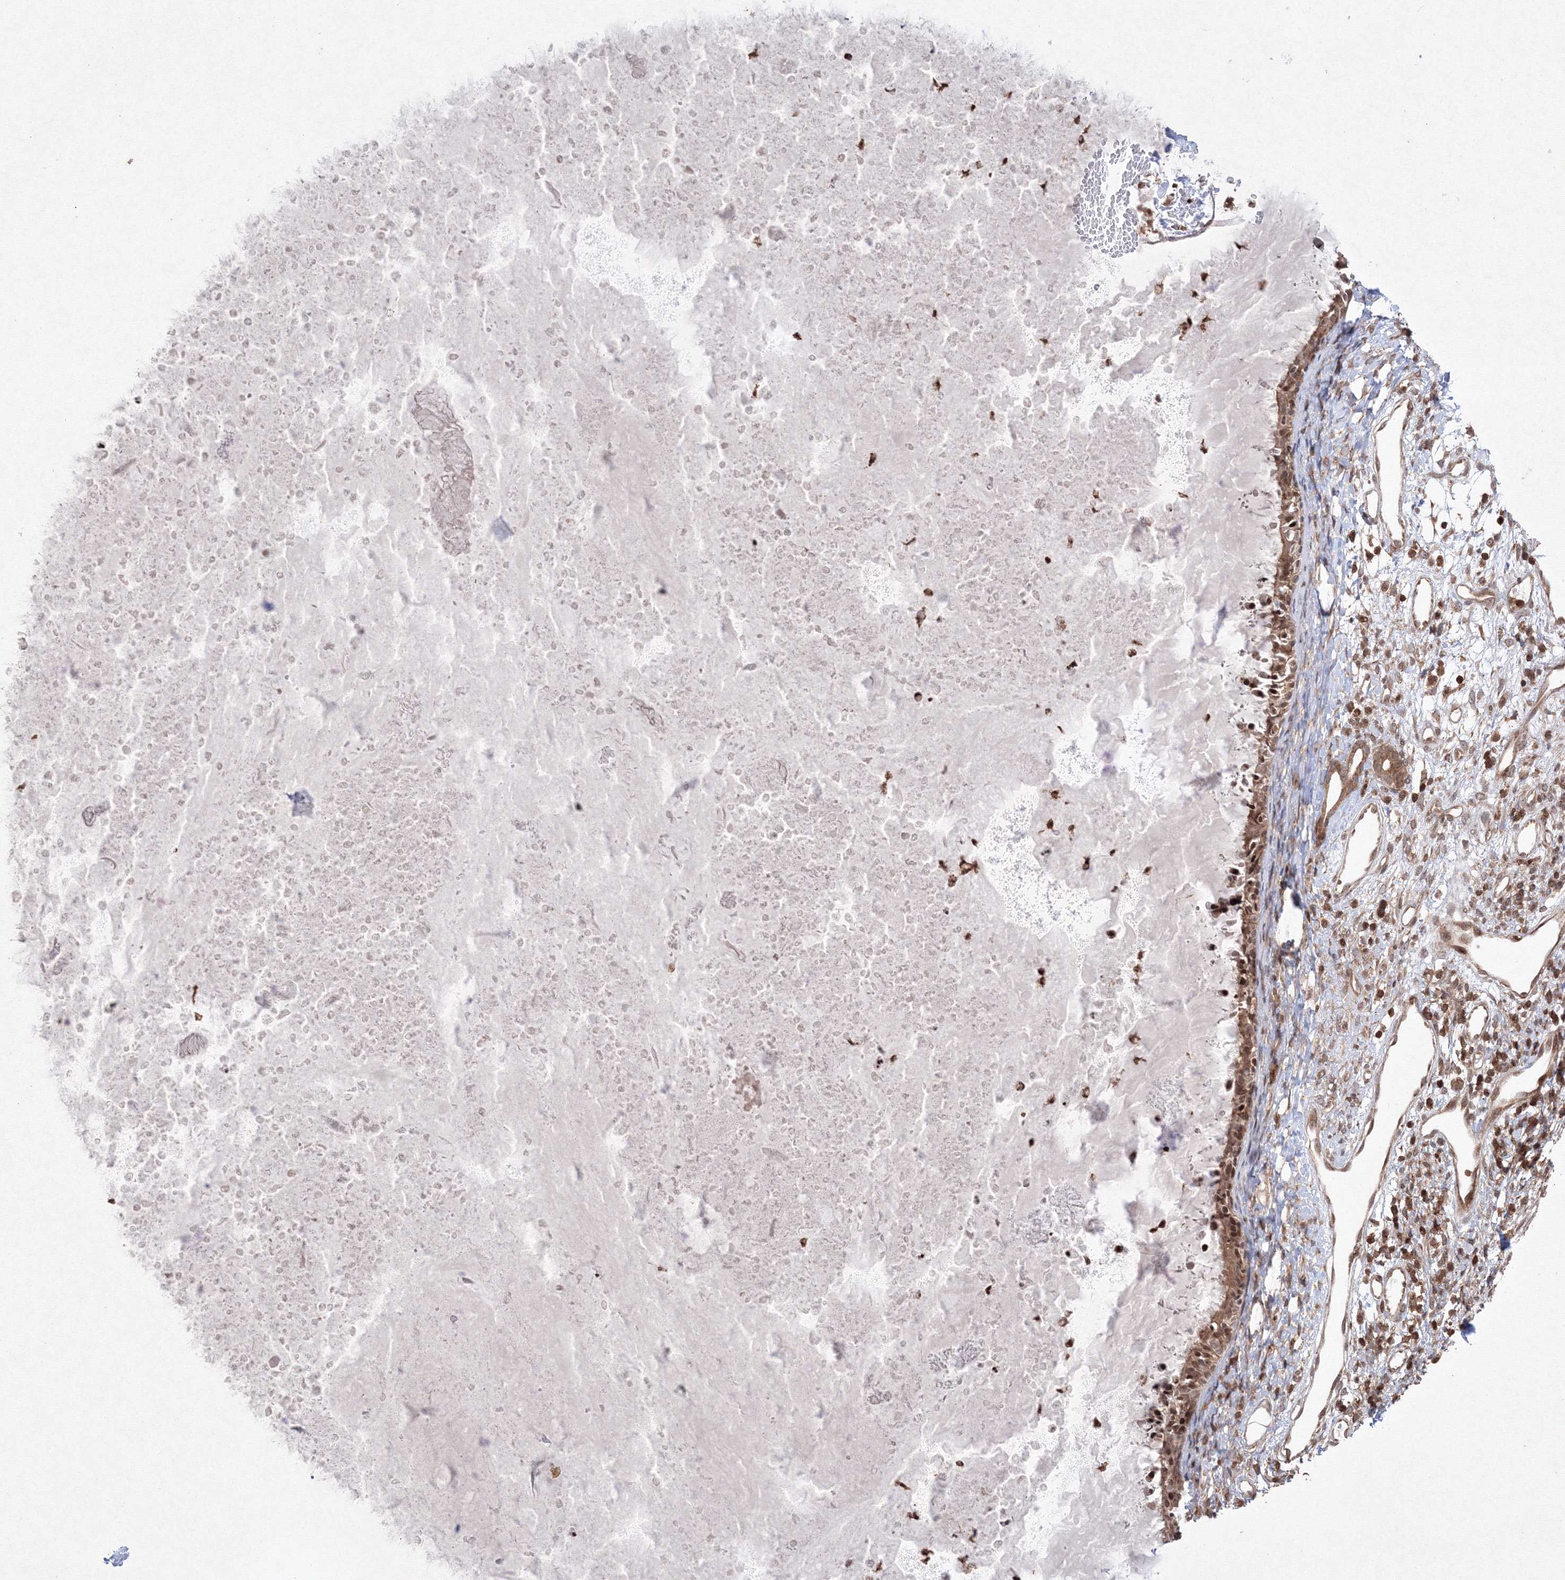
{"staining": {"intensity": "moderate", "quantity": ">75%", "location": "cytoplasmic/membranous,nuclear"}, "tissue": "nasopharynx", "cell_type": "Respiratory epithelial cells", "image_type": "normal", "snomed": [{"axis": "morphology", "description": "Normal tissue, NOS"}, {"axis": "topography", "description": "Nasopharynx"}], "caption": "An immunohistochemistry (IHC) histopathology image of benign tissue is shown. Protein staining in brown labels moderate cytoplasmic/membranous,nuclear positivity in nasopharynx within respiratory epithelial cells.", "gene": "MKRN2", "patient": {"sex": "male", "age": 22}}